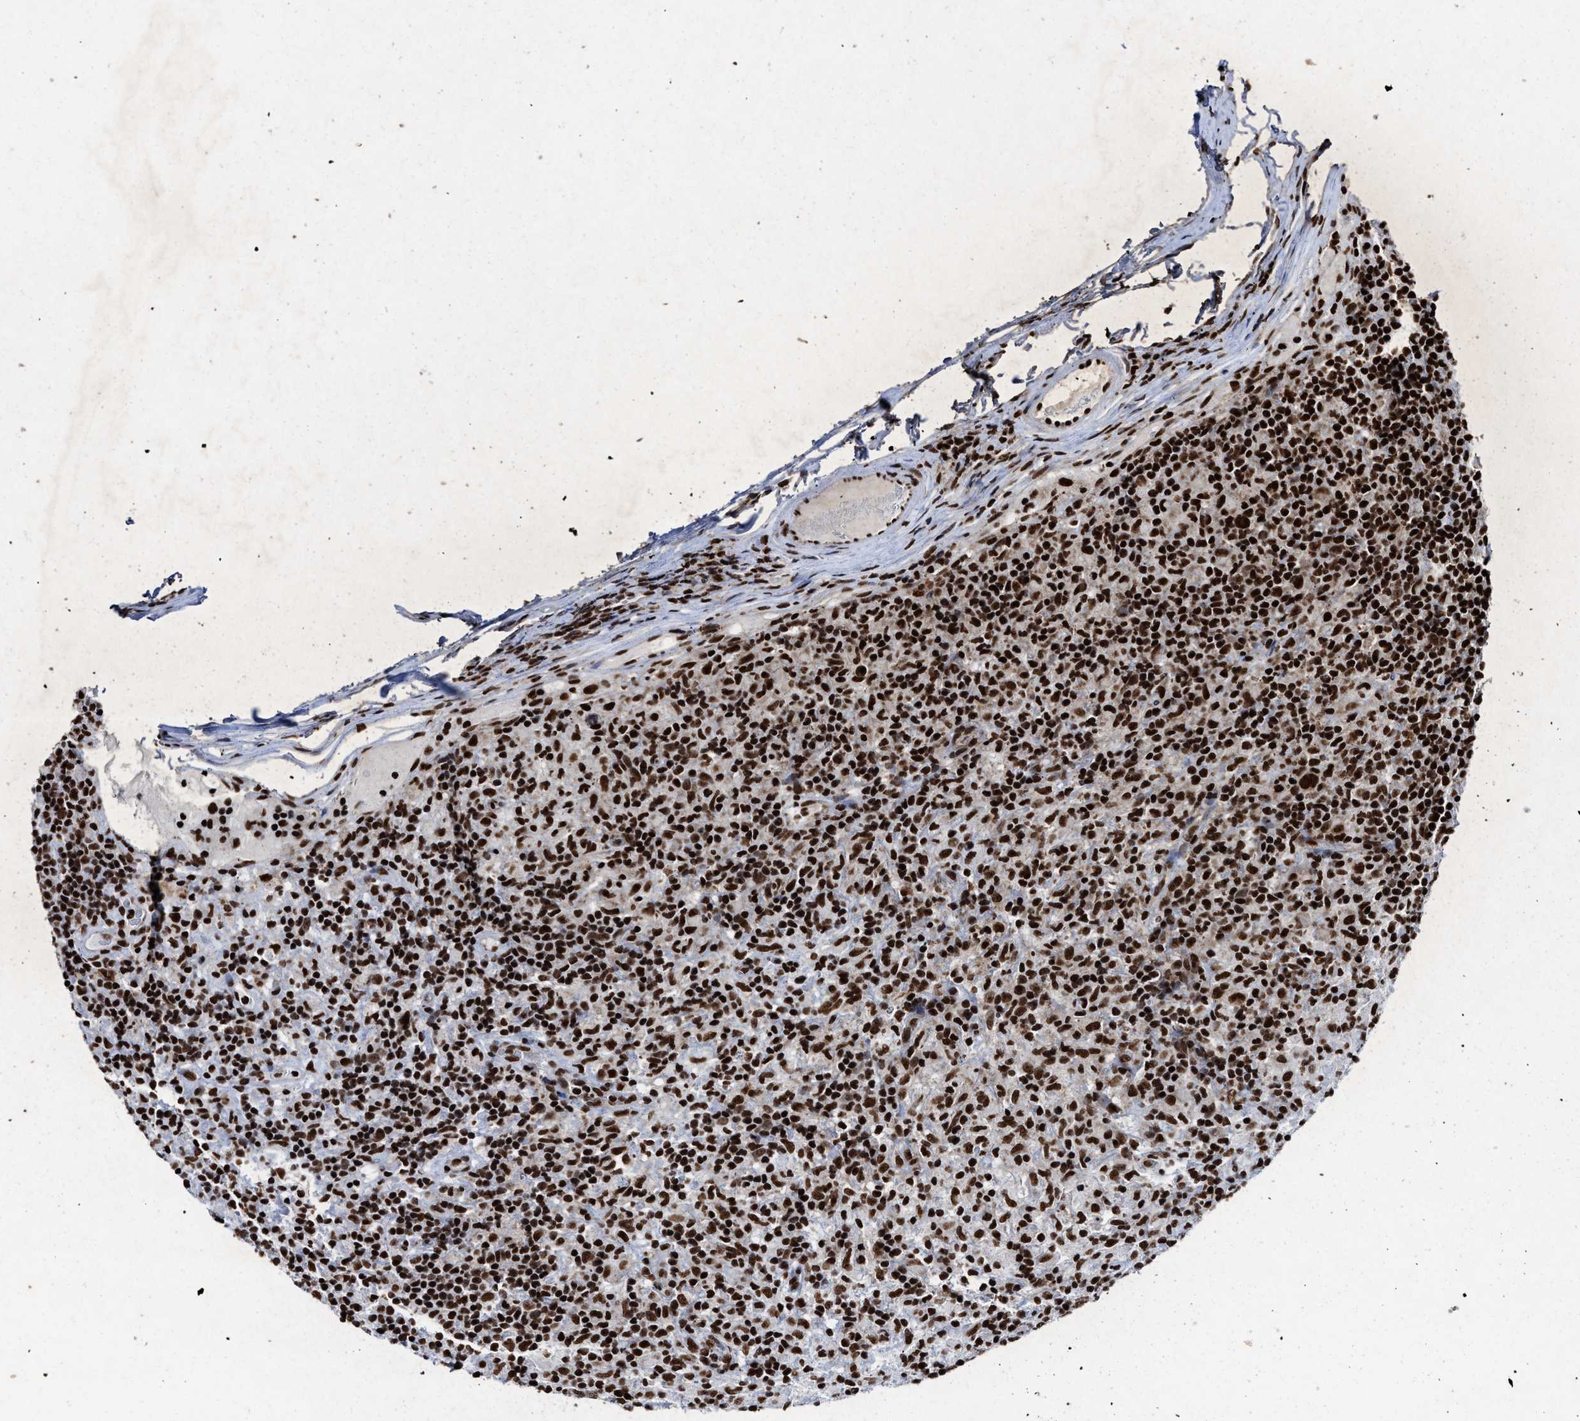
{"staining": {"intensity": "strong", "quantity": ">75%", "location": "nuclear"}, "tissue": "lymphoma", "cell_type": "Tumor cells", "image_type": "cancer", "snomed": [{"axis": "morphology", "description": "Hodgkin's disease, NOS"}, {"axis": "topography", "description": "Lymph node"}], "caption": "Tumor cells reveal strong nuclear expression in about >75% of cells in Hodgkin's disease.", "gene": "ALYREF", "patient": {"sex": "male", "age": 70}}